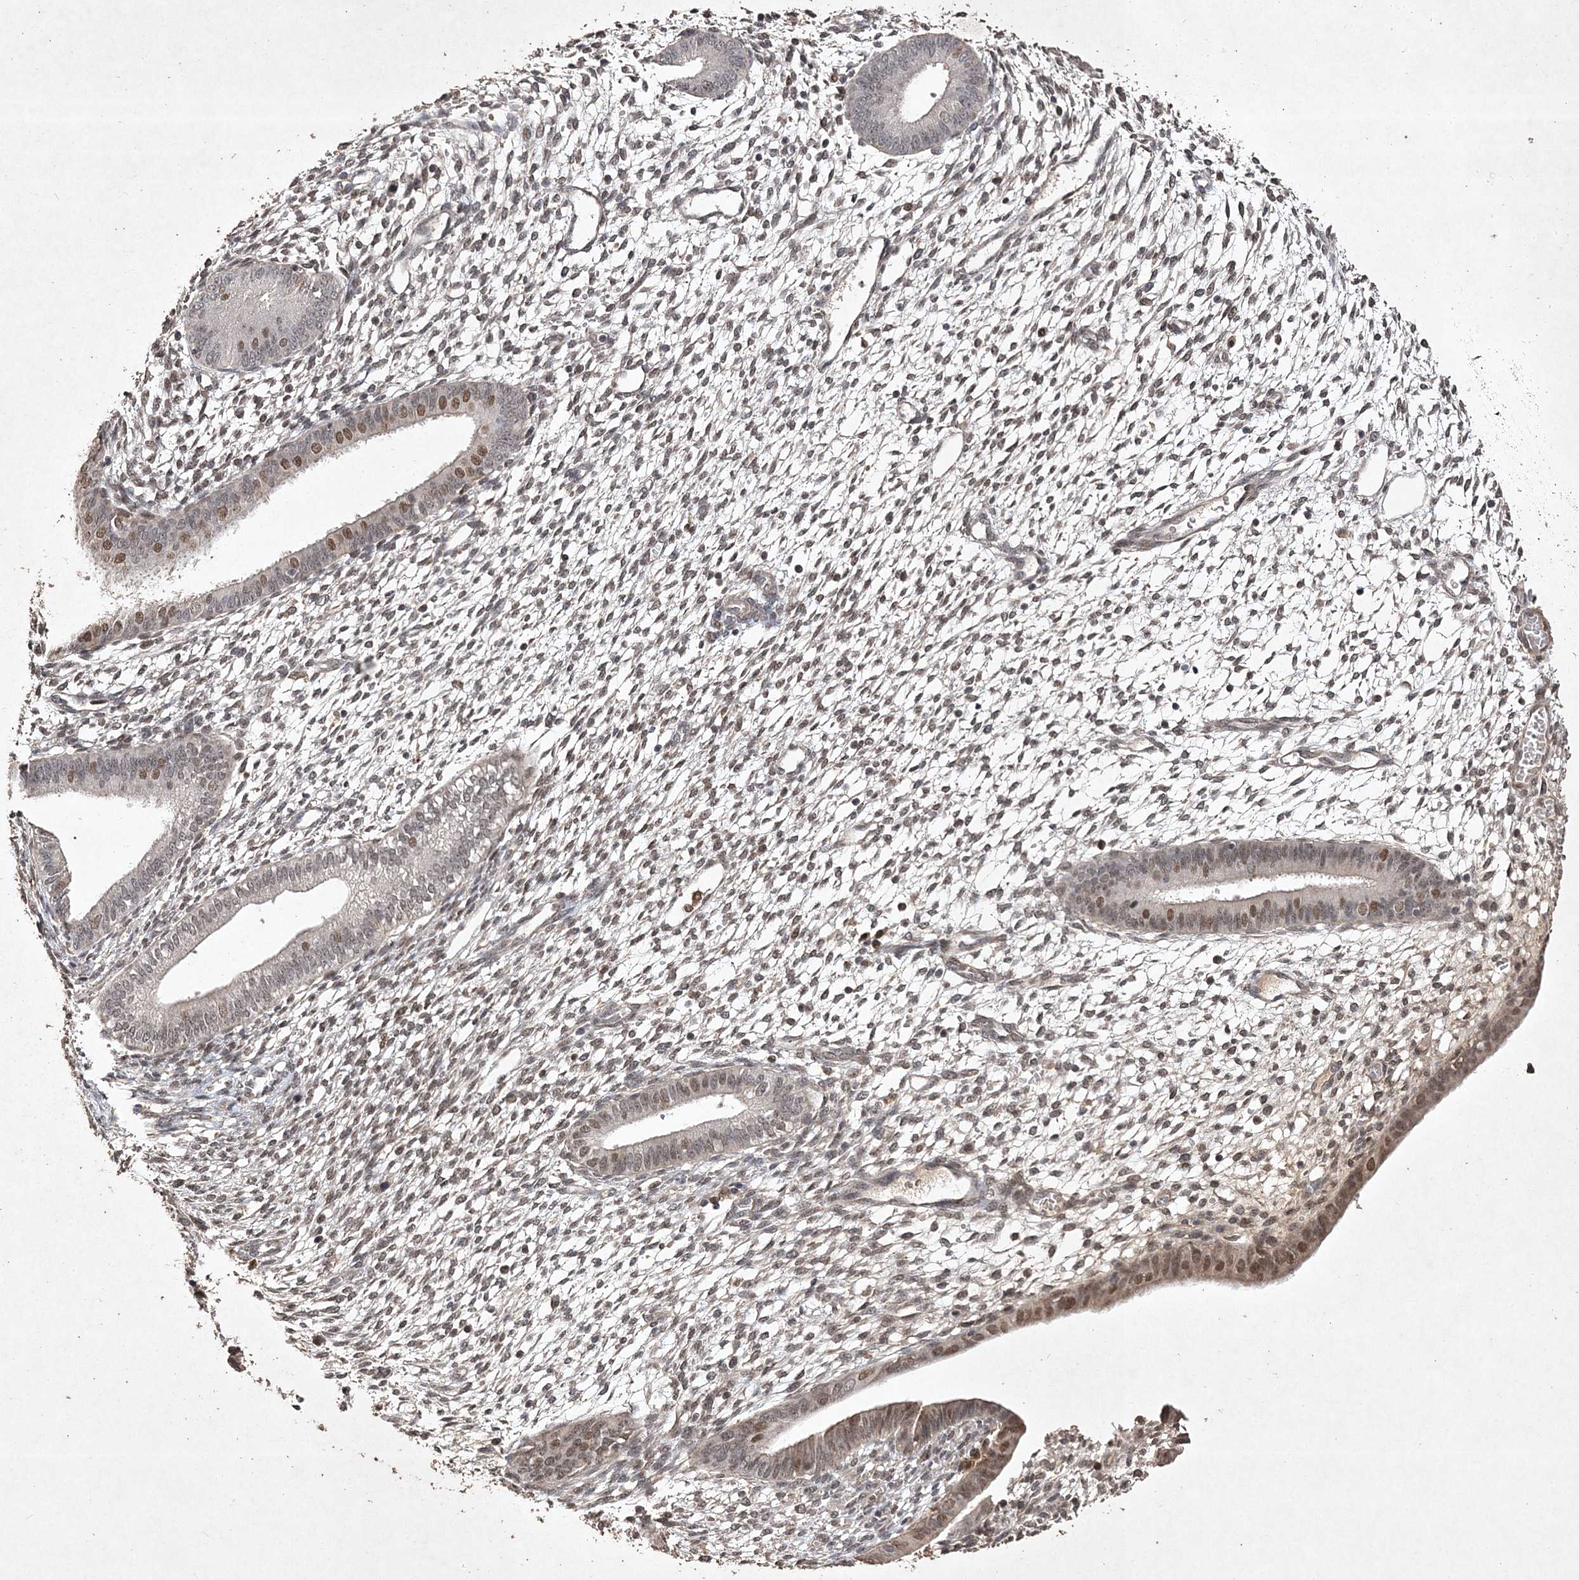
{"staining": {"intensity": "weak", "quantity": "25%-75%", "location": "nuclear"}, "tissue": "endometrium", "cell_type": "Cells in endometrial stroma", "image_type": "normal", "snomed": [{"axis": "morphology", "description": "Normal tissue, NOS"}, {"axis": "topography", "description": "Endometrium"}], "caption": "Human endometrium stained for a protein (brown) demonstrates weak nuclear positive positivity in approximately 25%-75% of cells in endometrial stroma.", "gene": "C3orf38", "patient": {"sex": "female", "age": 46}}